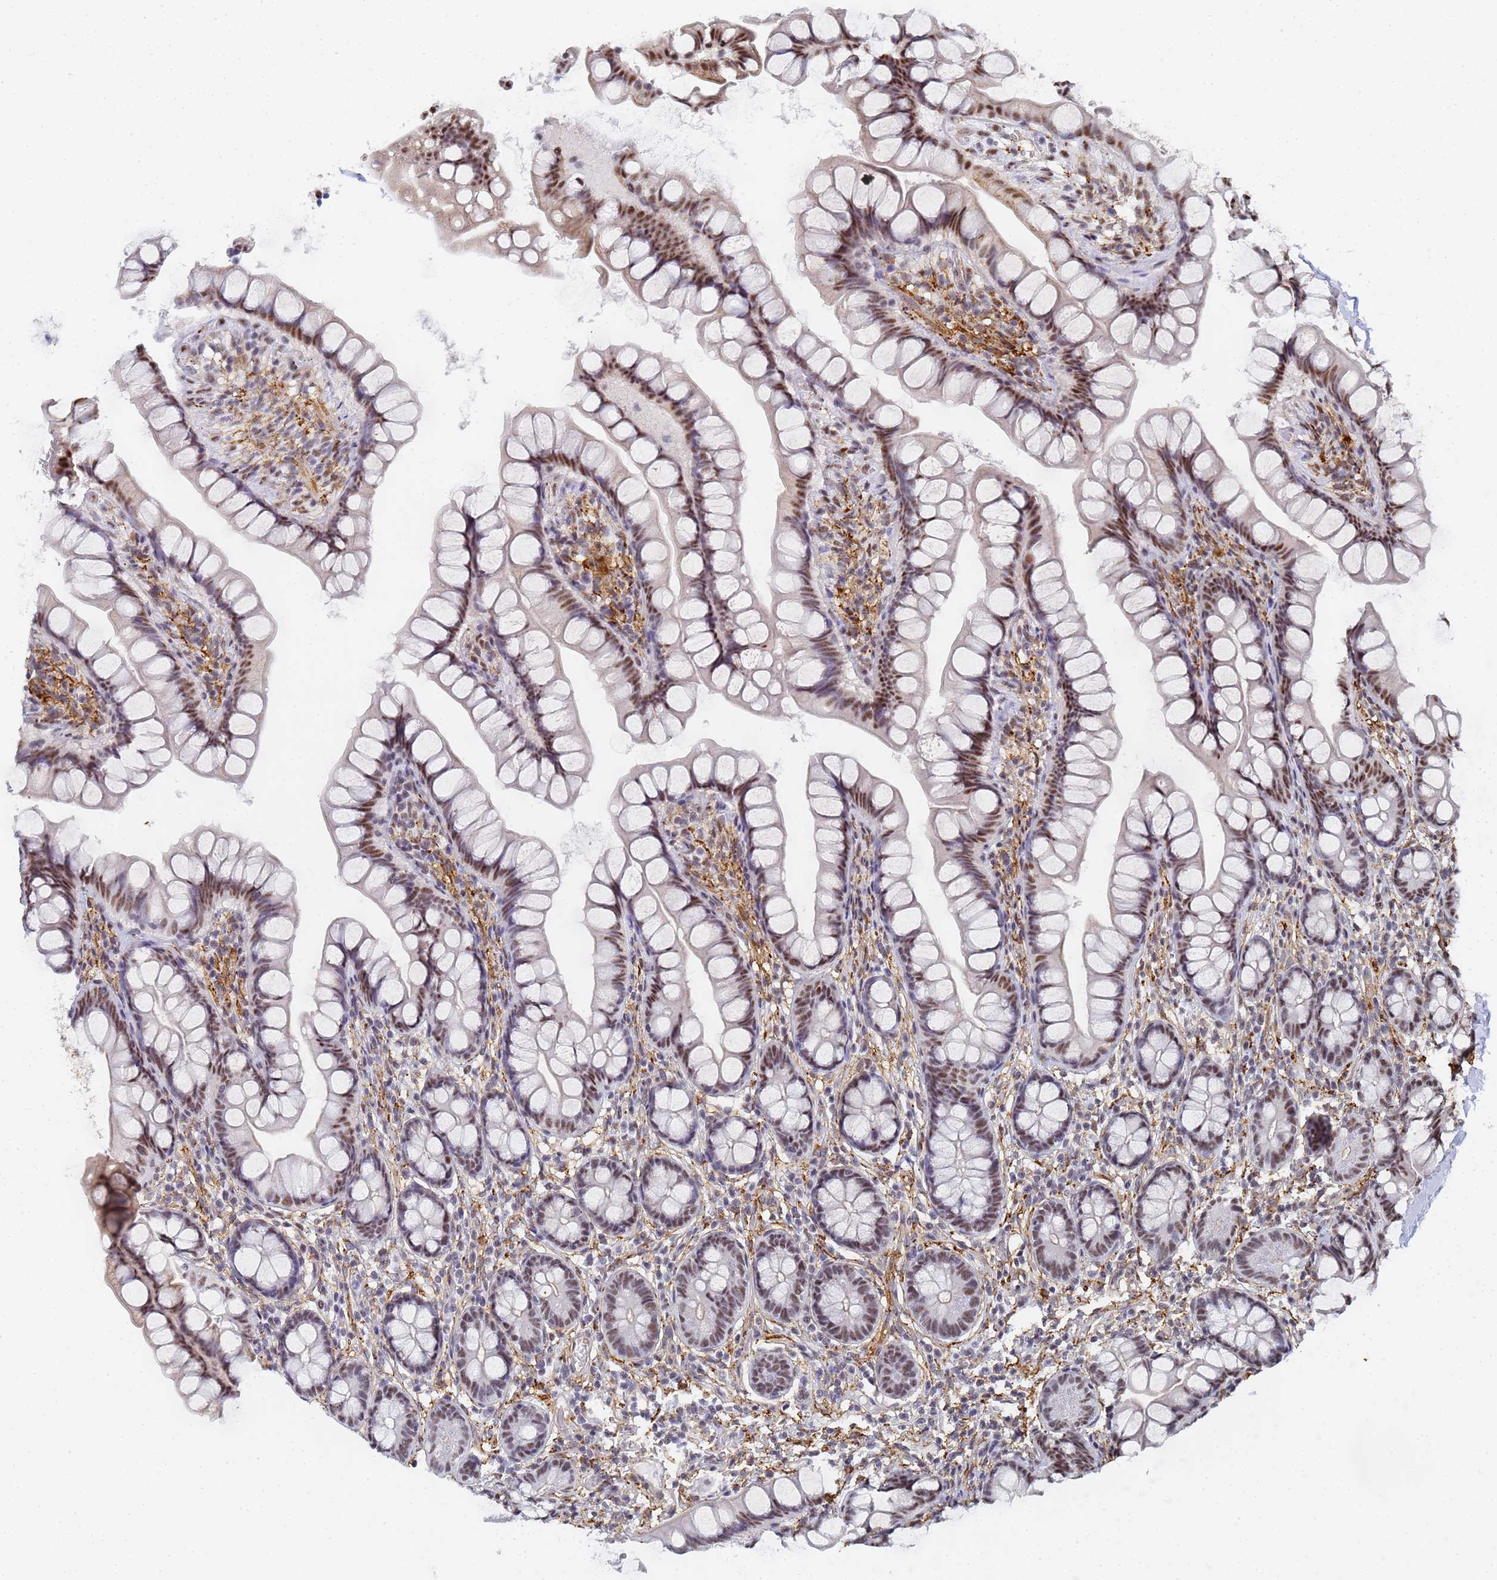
{"staining": {"intensity": "strong", "quantity": ">75%", "location": "nuclear"}, "tissue": "small intestine", "cell_type": "Glandular cells", "image_type": "normal", "snomed": [{"axis": "morphology", "description": "Normal tissue, NOS"}, {"axis": "topography", "description": "Small intestine"}], "caption": "DAB (3,3'-diaminobenzidine) immunohistochemical staining of normal small intestine reveals strong nuclear protein staining in approximately >75% of glandular cells.", "gene": "PRRT4", "patient": {"sex": "male", "age": 70}}